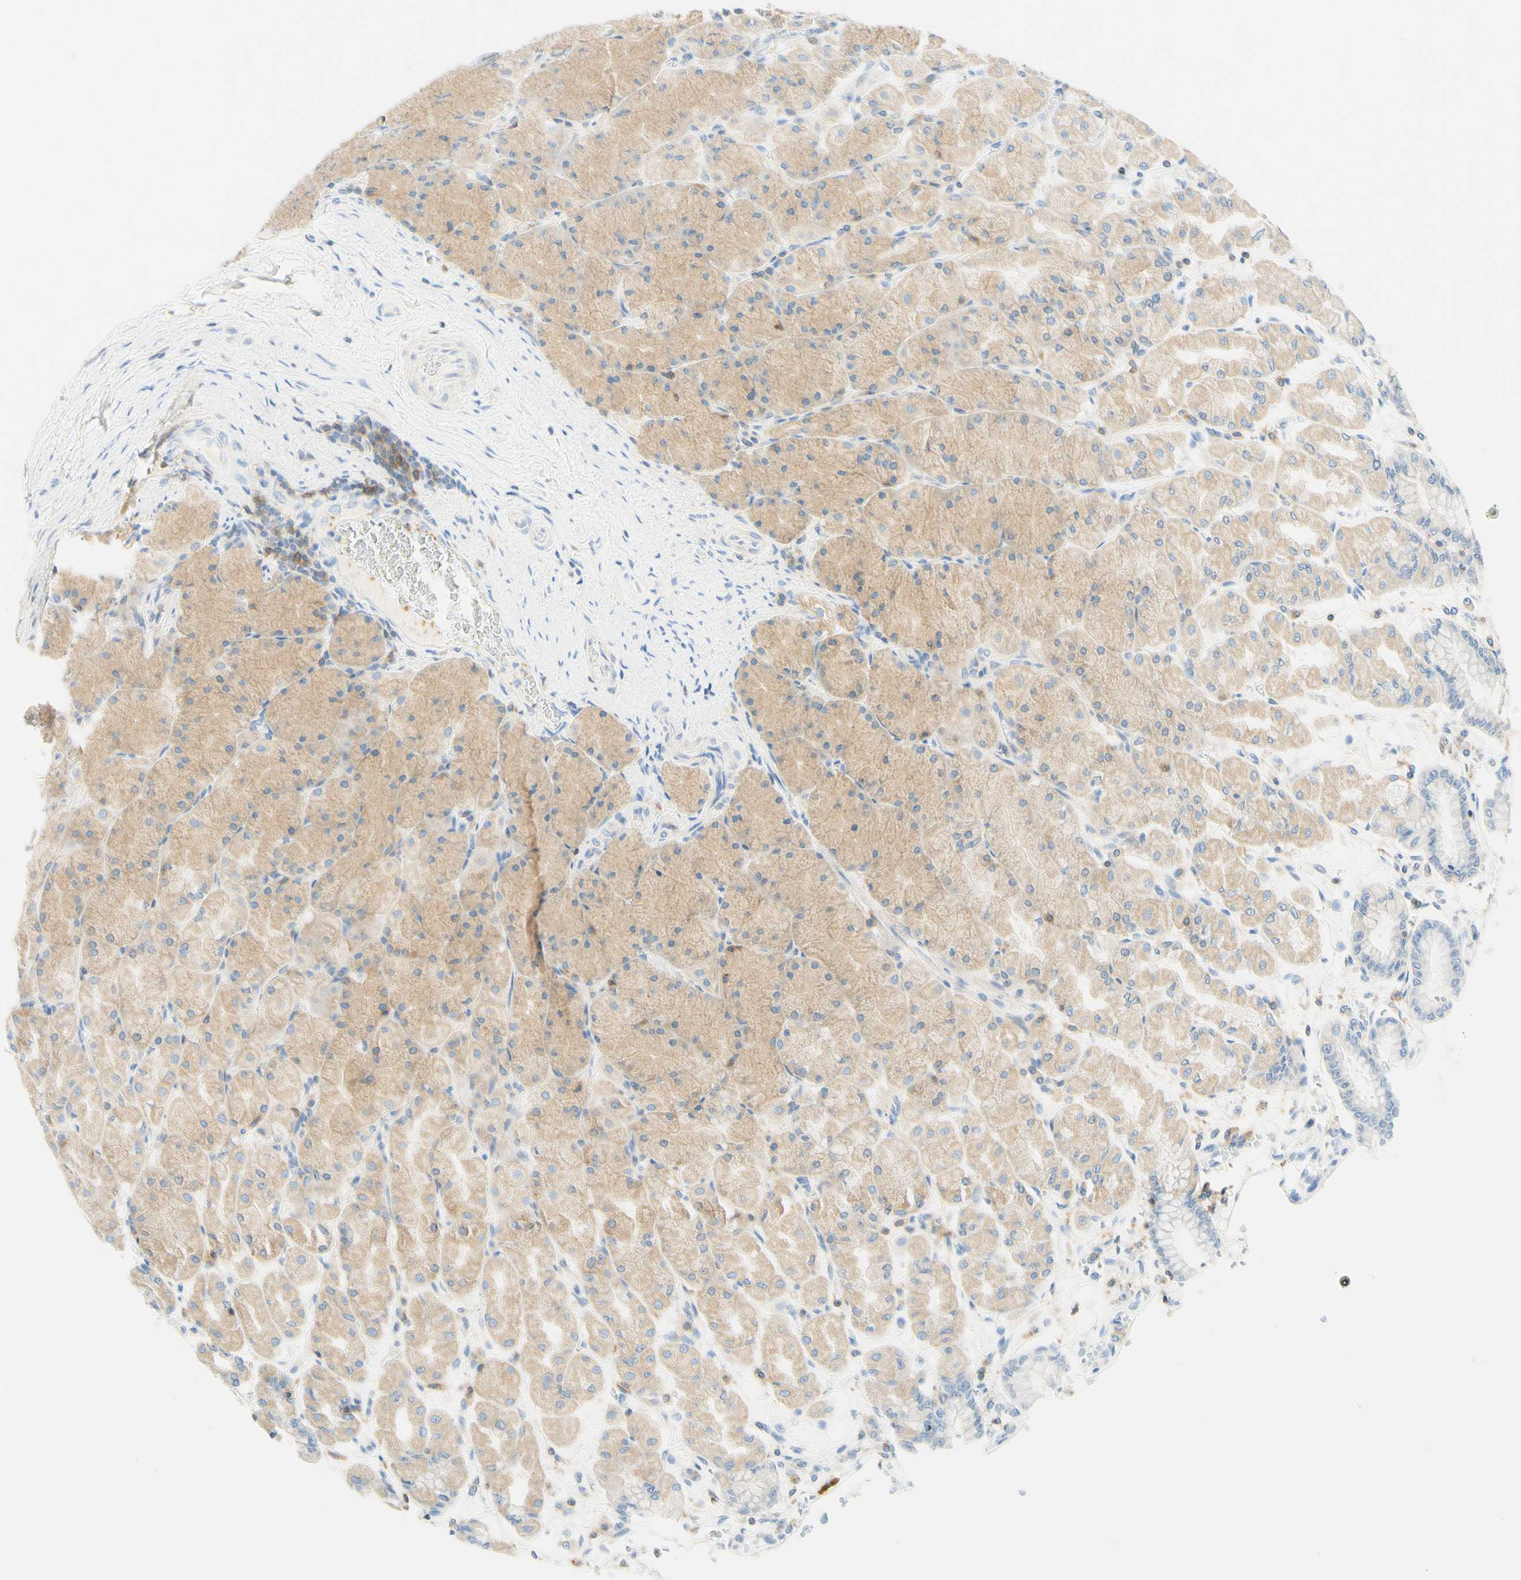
{"staining": {"intensity": "weak", "quantity": ">75%", "location": "cytoplasmic/membranous"}, "tissue": "stomach", "cell_type": "Glandular cells", "image_type": "normal", "snomed": [{"axis": "morphology", "description": "Normal tissue, NOS"}, {"axis": "topography", "description": "Stomach, upper"}], "caption": "This histopathology image shows IHC staining of unremarkable human stomach, with low weak cytoplasmic/membranous positivity in approximately >75% of glandular cells.", "gene": "LAT", "patient": {"sex": "female", "age": 56}}